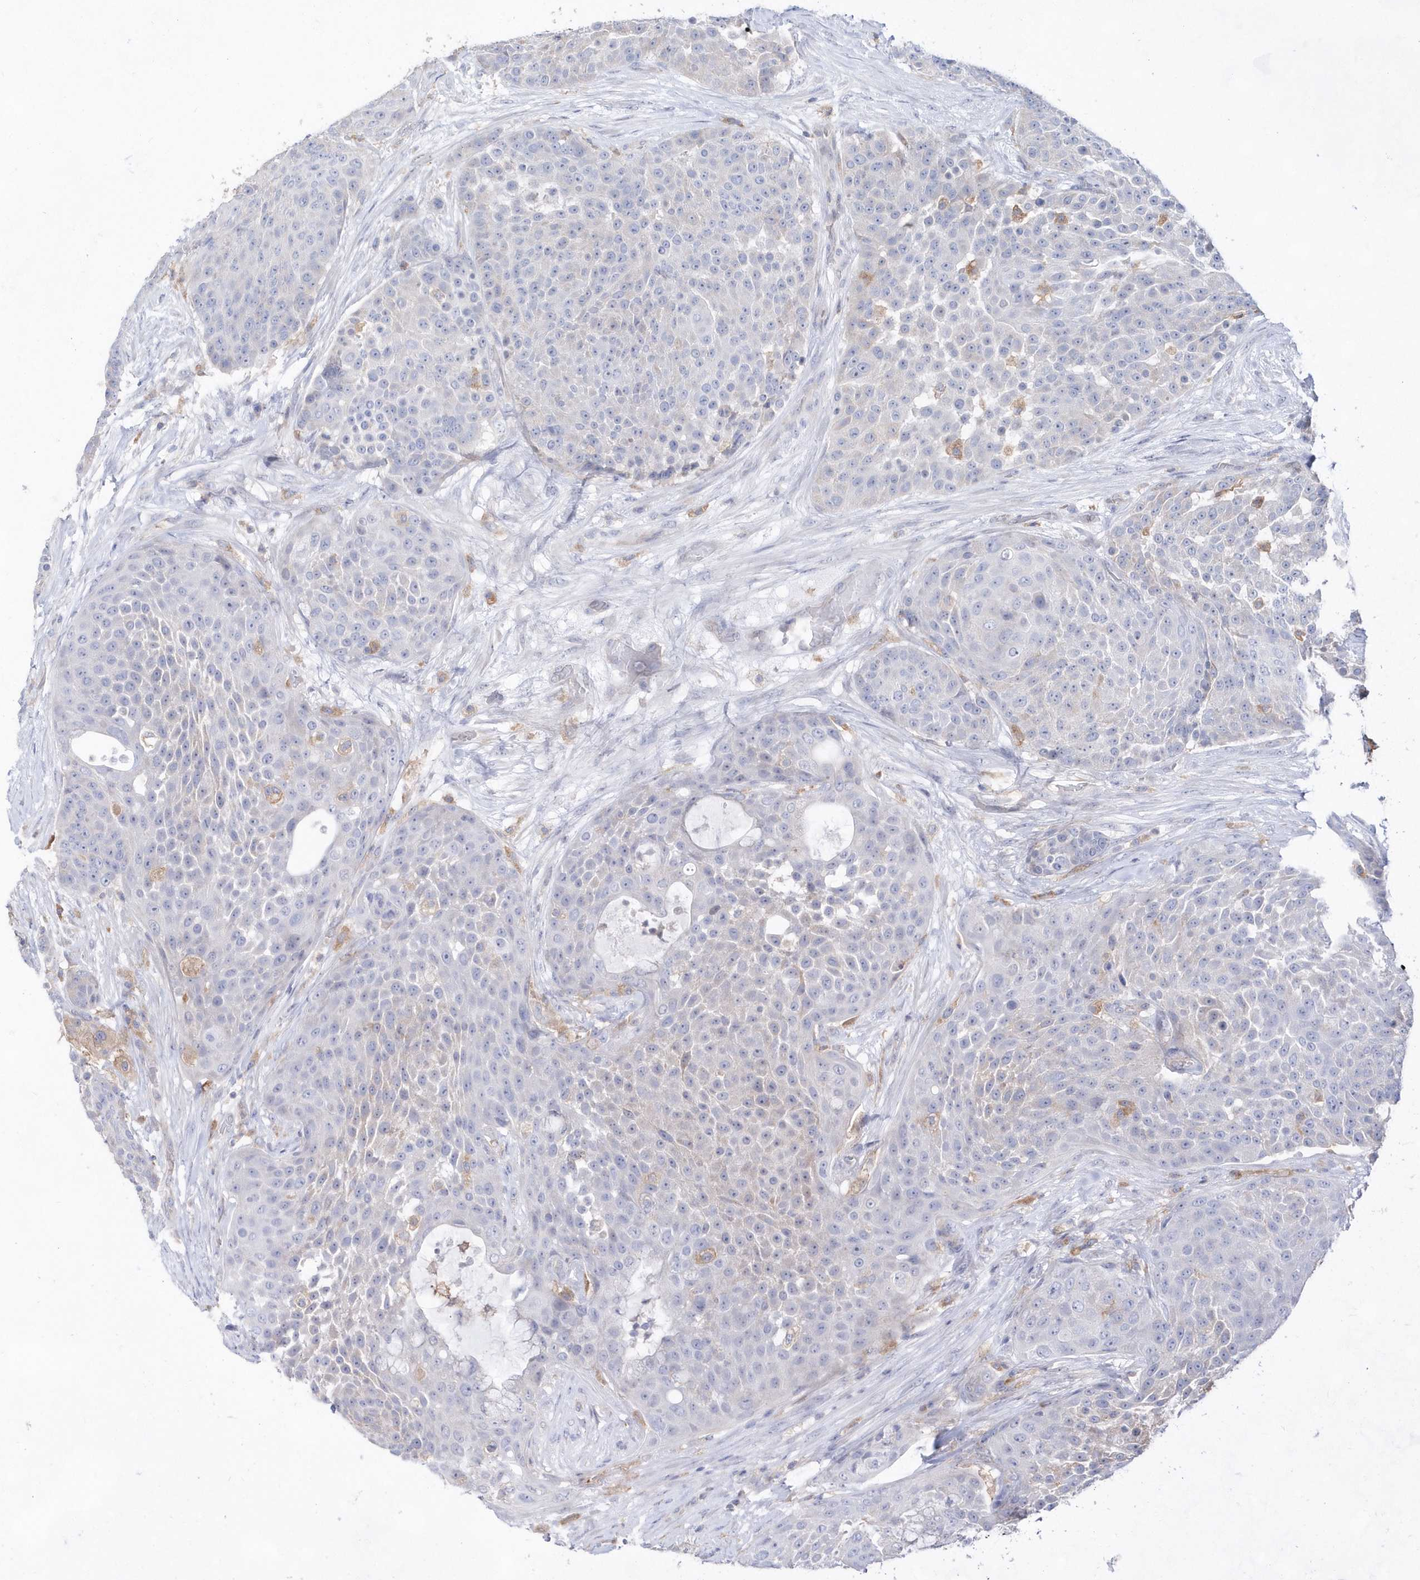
{"staining": {"intensity": "negative", "quantity": "none", "location": "none"}, "tissue": "urothelial cancer", "cell_type": "Tumor cells", "image_type": "cancer", "snomed": [{"axis": "morphology", "description": "Urothelial carcinoma, High grade"}, {"axis": "topography", "description": "Urinary bladder"}], "caption": "DAB immunohistochemical staining of urothelial cancer demonstrates no significant positivity in tumor cells.", "gene": "BDH2", "patient": {"sex": "female", "age": 63}}